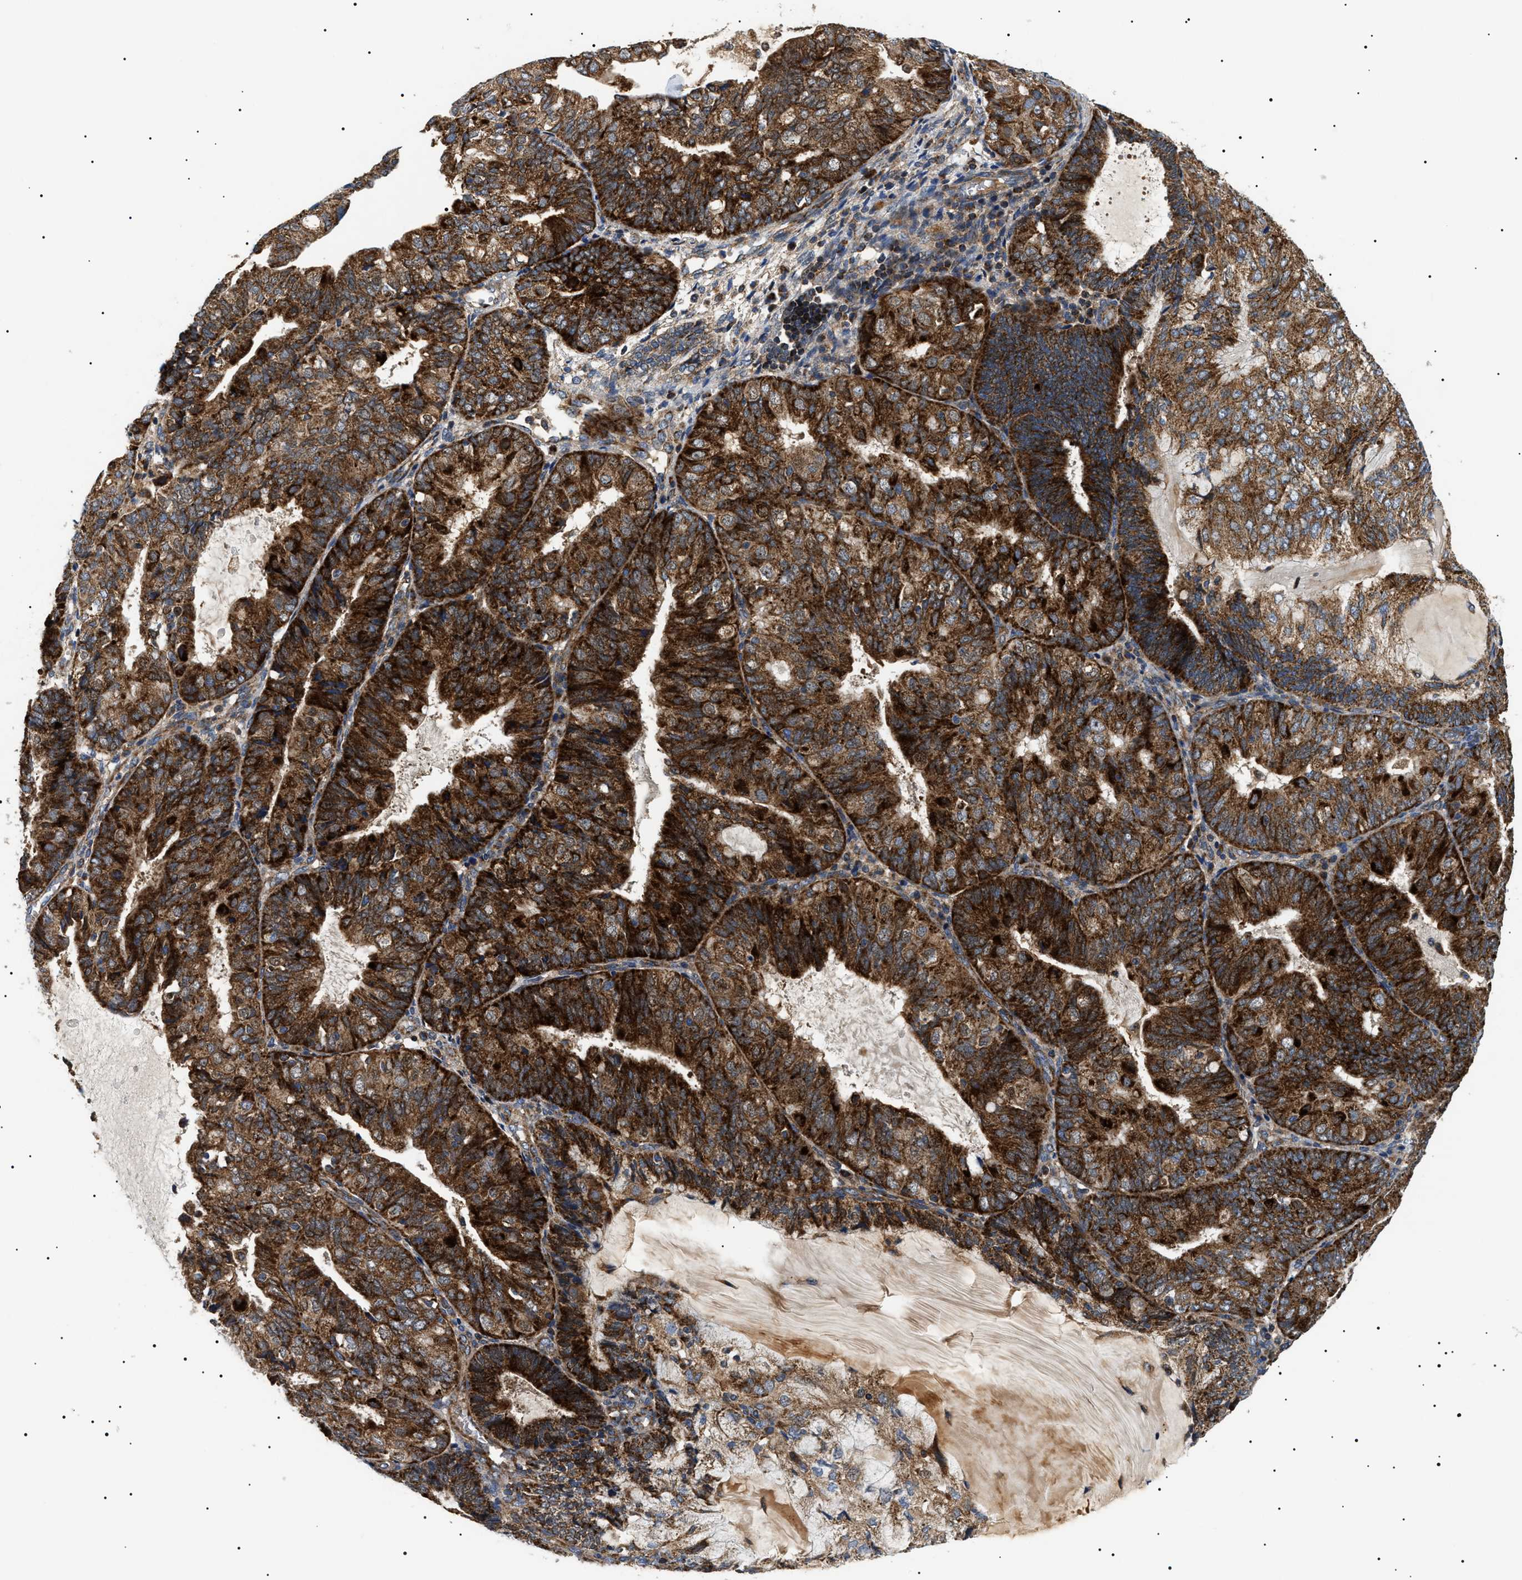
{"staining": {"intensity": "strong", "quantity": ">75%", "location": "cytoplasmic/membranous"}, "tissue": "endometrial cancer", "cell_type": "Tumor cells", "image_type": "cancer", "snomed": [{"axis": "morphology", "description": "Adenocarcinoma, NOS"}, {"axis": "topography", "description": "Endometrium"}], "caption": "High-magnification brightfield microscopy of endometrial cancer stained with DAB (3,3'-diaminobenzidine) (brown) and counterstained with hematoxylin (blue). tumor cells exhibit strong cytoplasmic/membranous staining is identified in about>75% of cells.", "gene": "OXSM", "patient": {"sex": "female", "age": 81}}